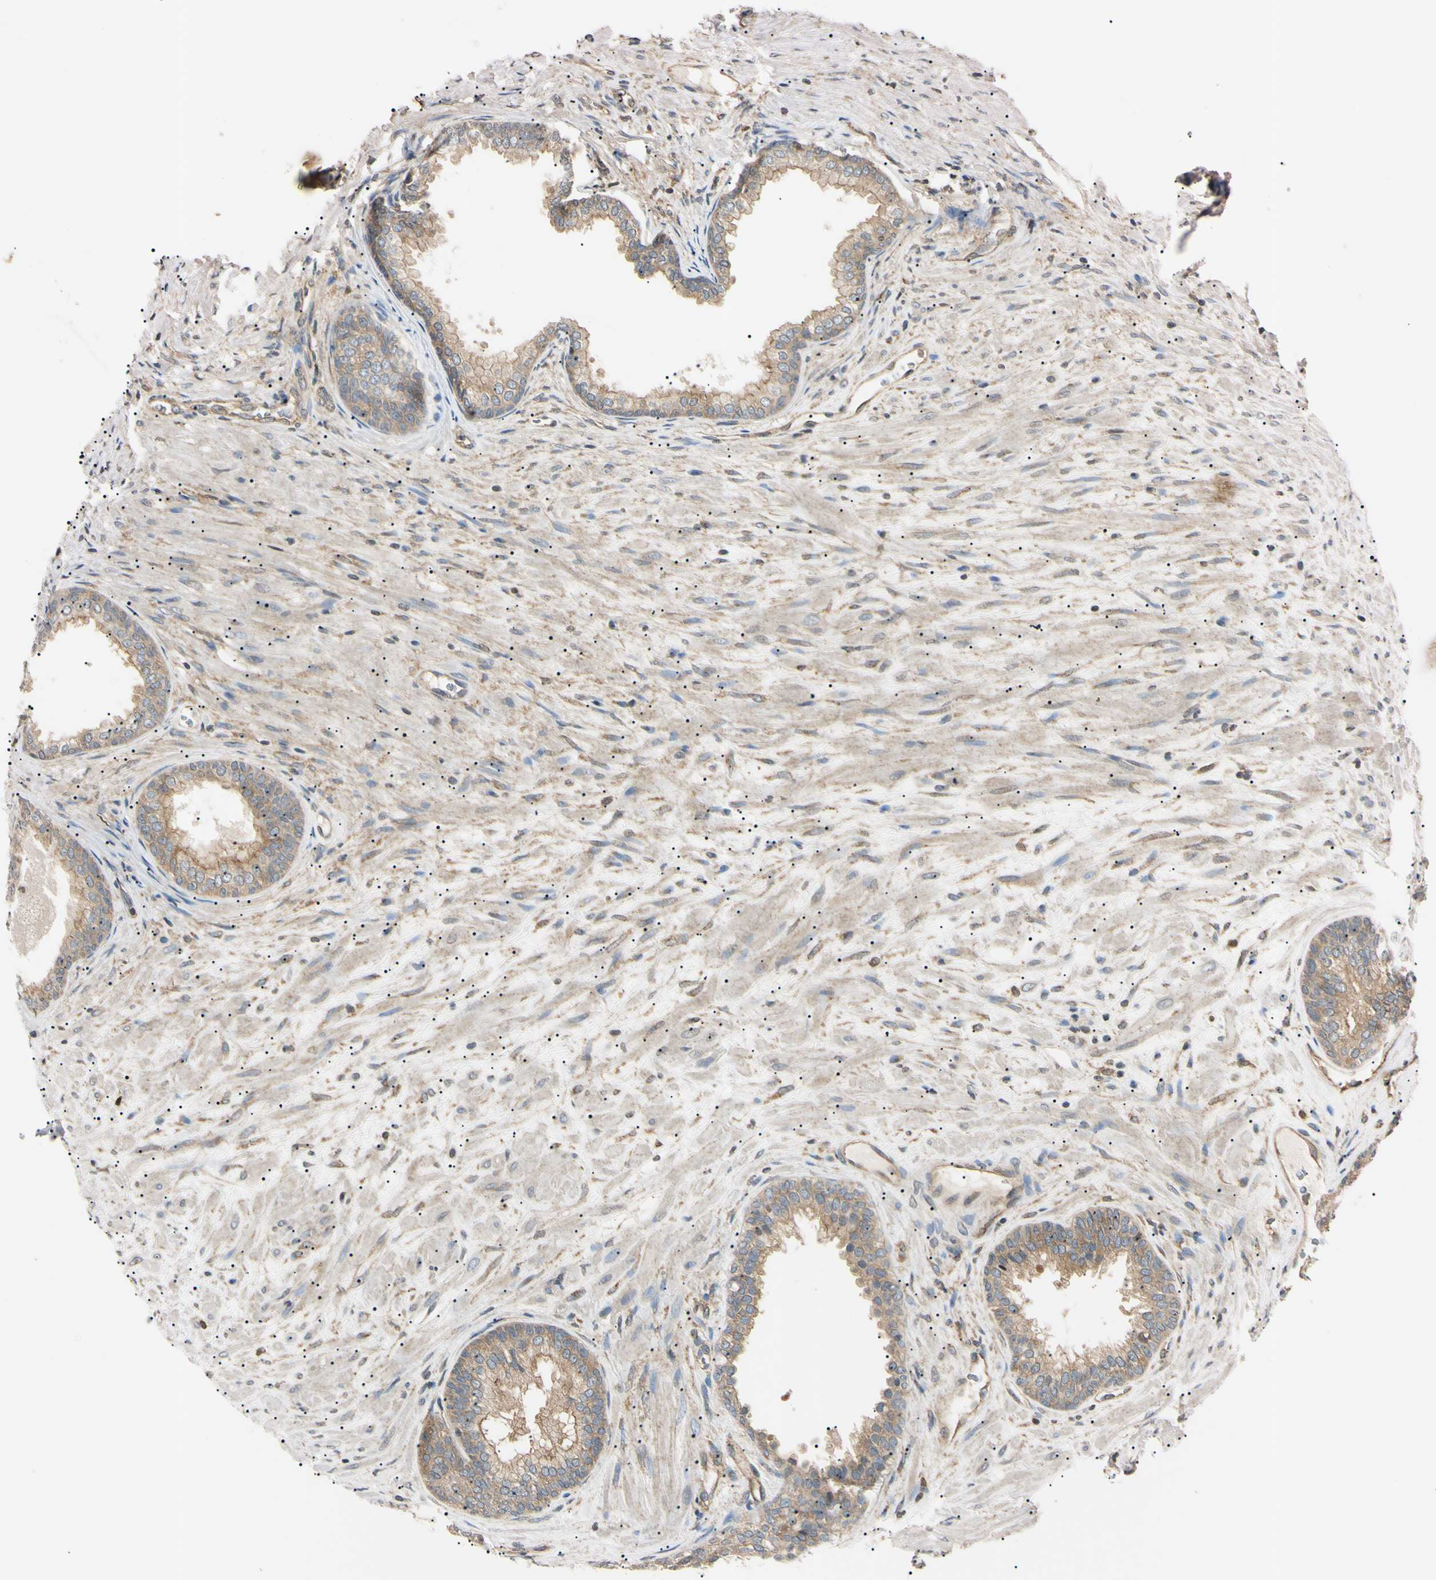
{"staining": {"intensity": "moderate", "quantity": "25%-75%", "location": "cytoplasmic/membranous"}, "tissue": "prostate", "cell_type": "Glandular cells", "image_type": "normal", "snomed": [{"axis": "morphology", "description": "Normal tissue, NOS"}, {"axis": "topography", "description": "Prostate"}], "caption": "Moderate cytoplasmic/membranous expression for a protein is identified in about 25%-75% of glandular cells of benign prostate using IHC.", "gene": "EPN1", "patient": {"sex": "male", "age": 76}}